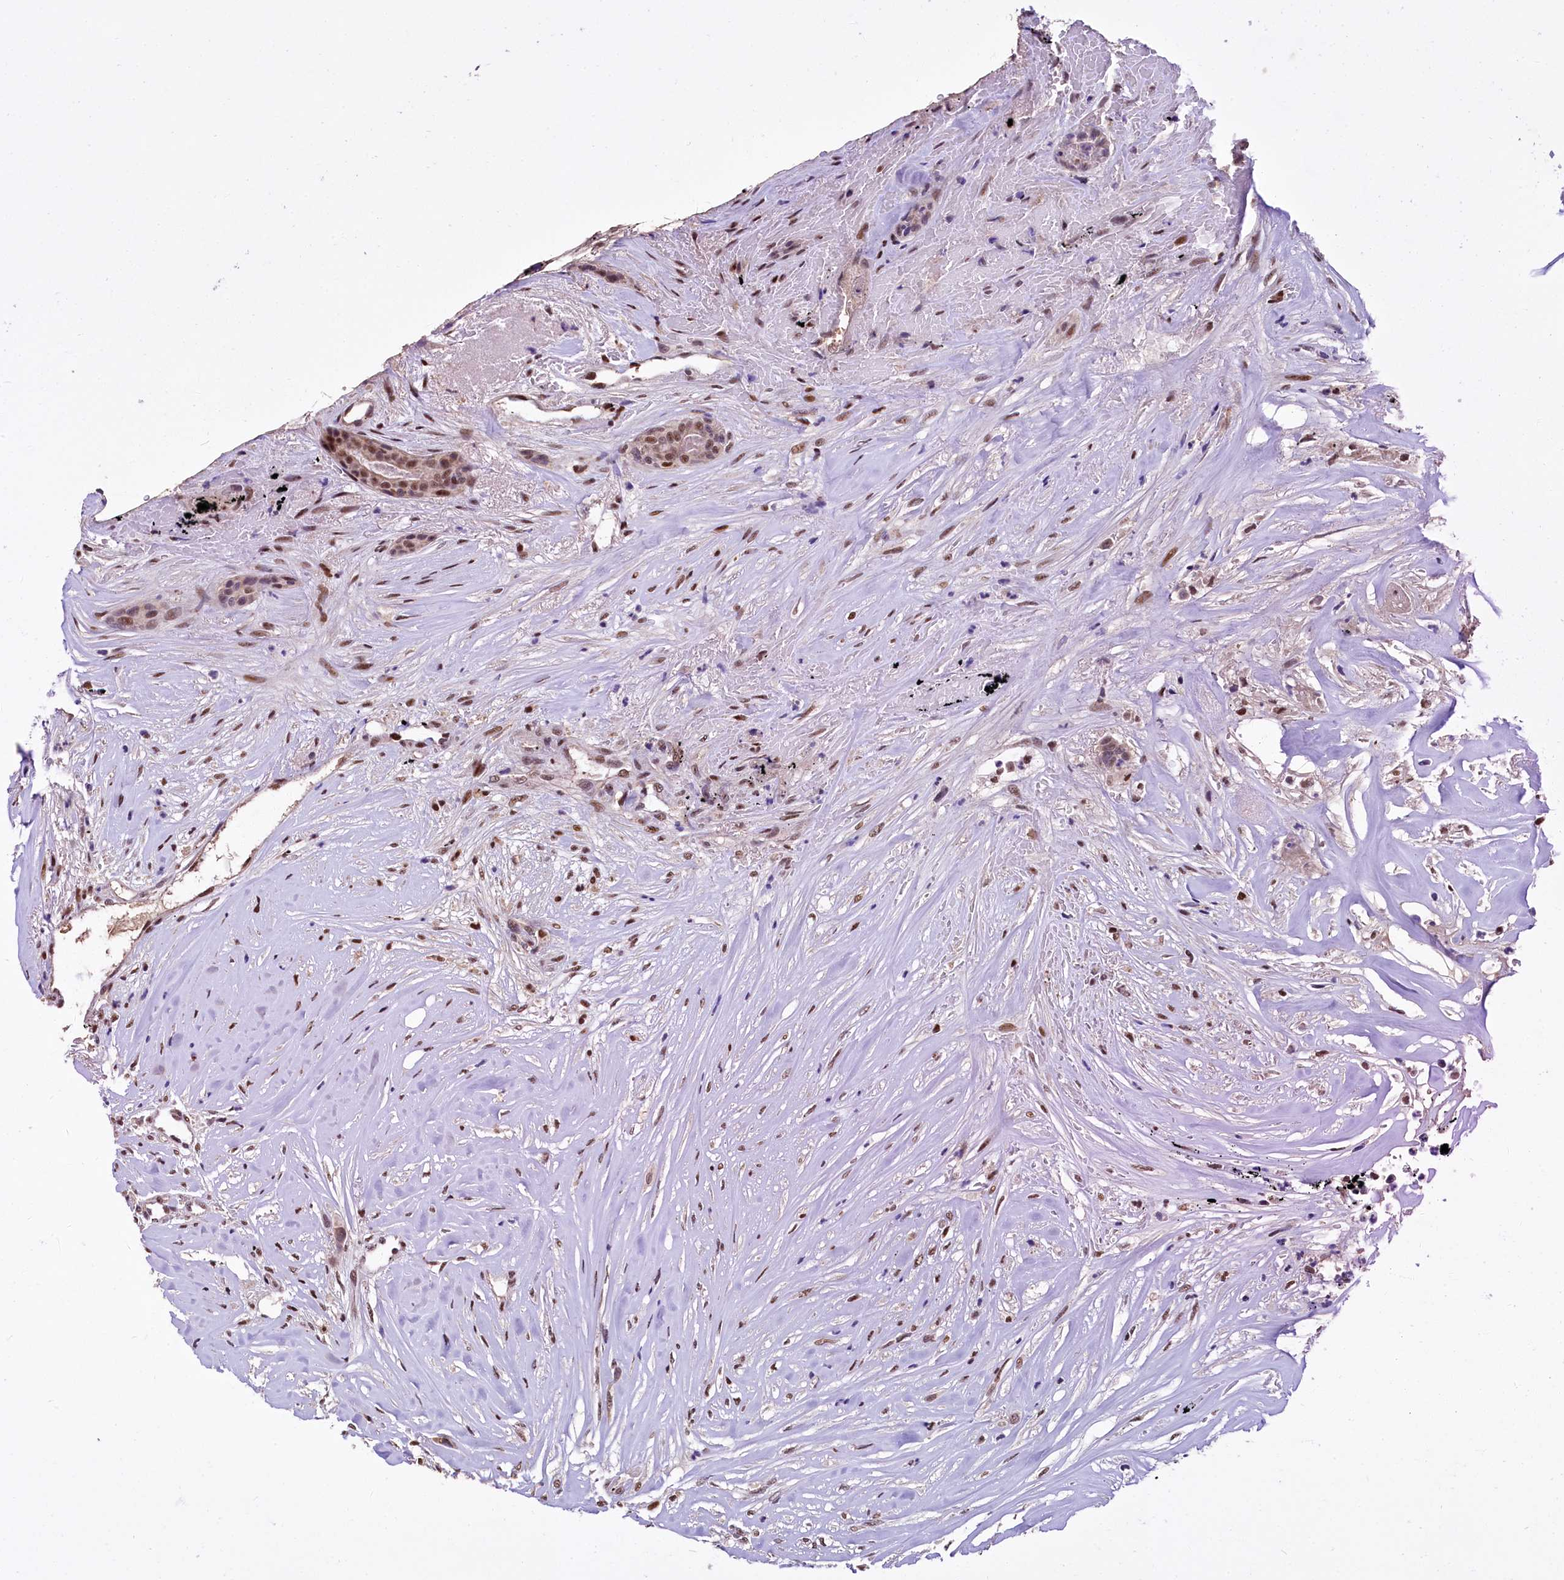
{"staining": {"intensity": "moderate", "quantity": ">75%", "location": "nuclear"}, "tissue": "breast cancer", "cell_type": "Tumor cells", "image_type": "cancer", "snomed": [{"axis": "morphology", "description": "Lobular carcinoma"}, {"axis": "topography", "description": "Breast"}], "caption": "The photomicrograph demonstrates a brown stain indicating the presence of a protein in the nuclear of tumor cells in breast cancer (lobular carcinoma). Using DAB (brown) and hematoxylin (blue) stains, captured at high magnification using brightfield microscopy.", "gene": "HECTD4", "patient": {"sex": "female", "age": 51}}